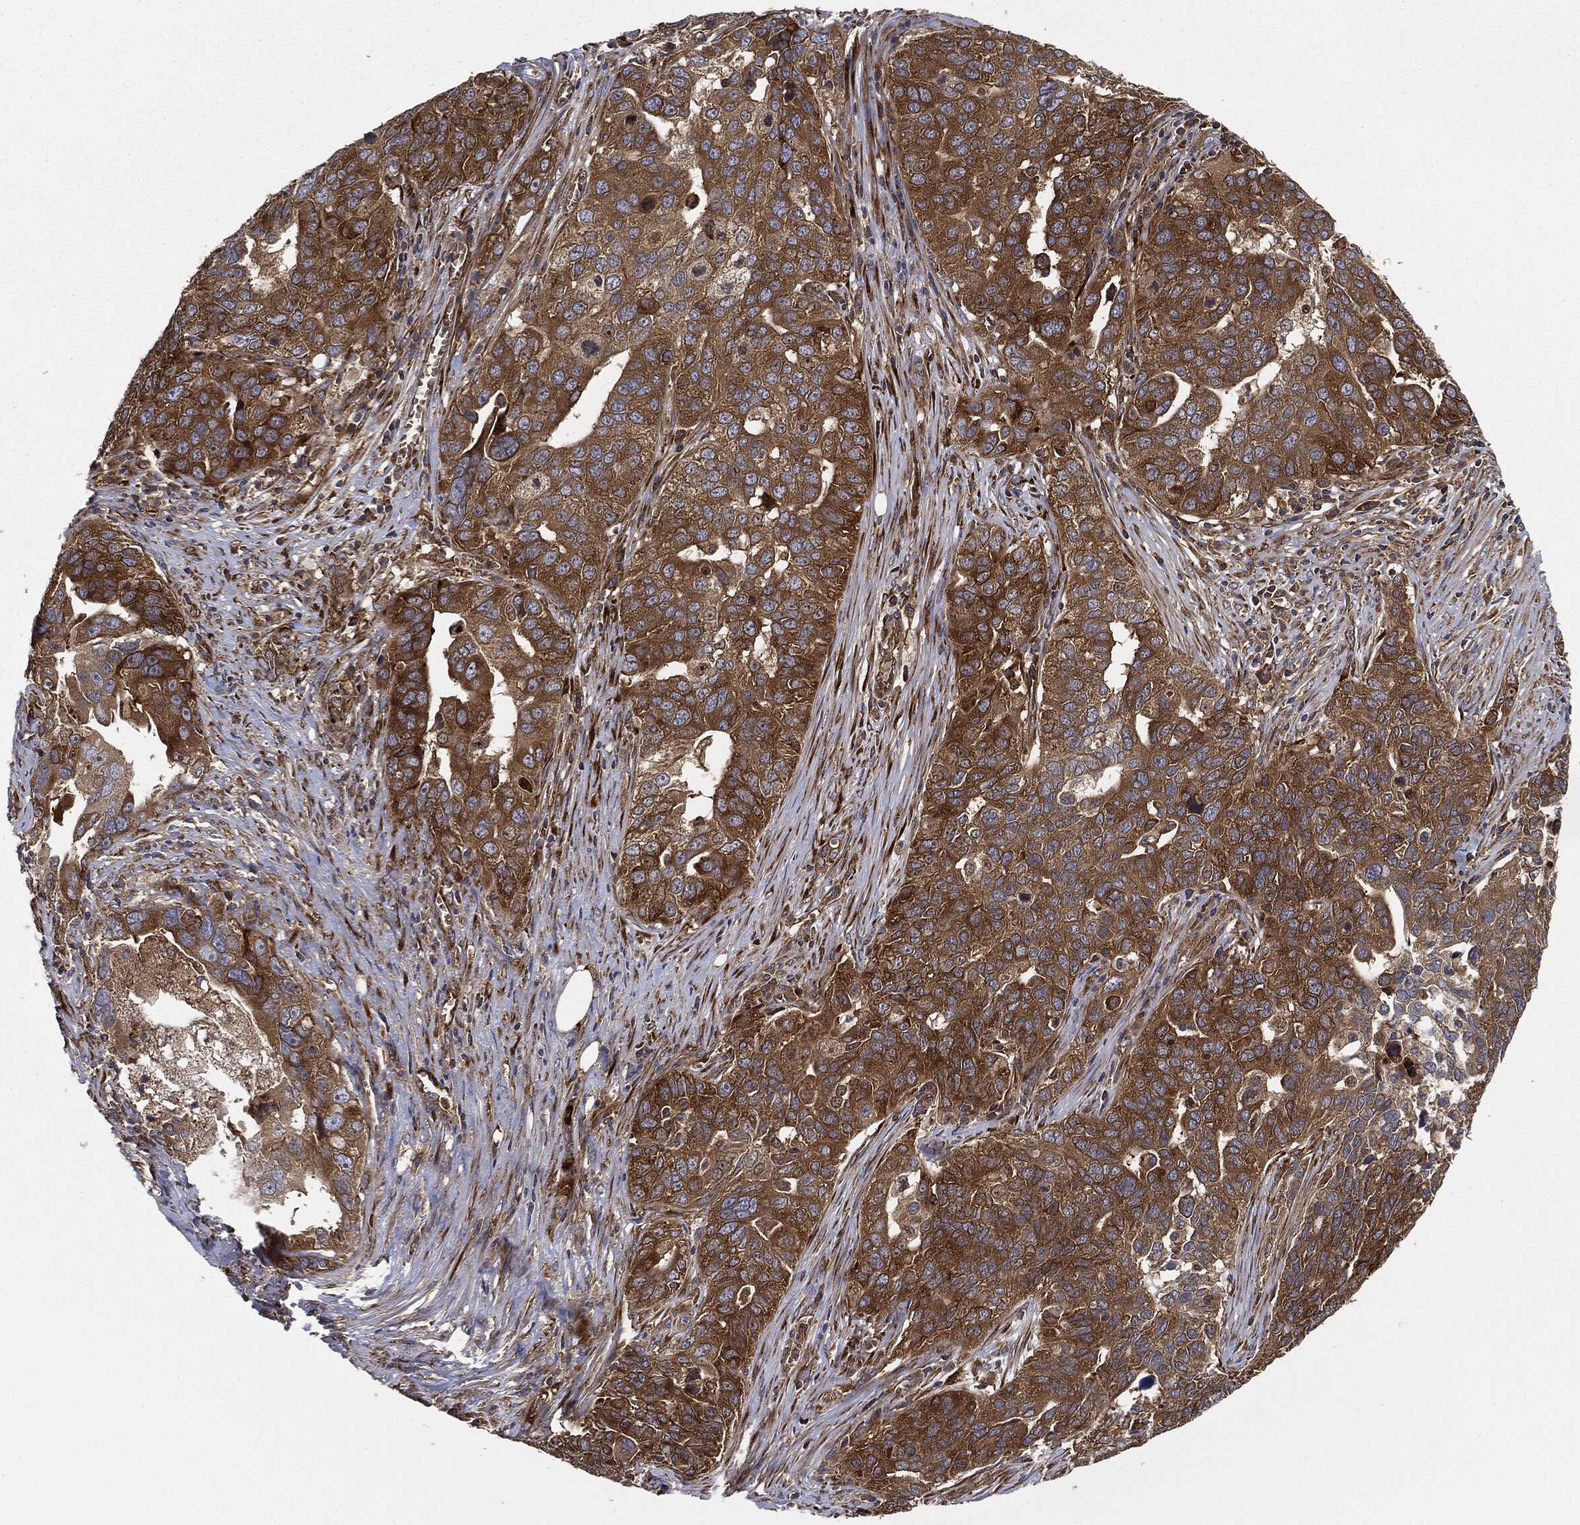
{"staining": {"intensity": "strong", "quantity": ">75%", "location": "cytoplasmic/membranous"}, "tissue": "ovarian cancer", "cell_type": "Tumor cells", "image_type": "cancer", "snomed": [{"axis": "morphology", "description": "Carcinoma, endometroid"}, {"axis": "topography", "description": "Soft tissue"}, {"axis": "topography", "description": "Ovary"}], "caption": "Tumor cells exhibit strong cytoplasmic/membranous positivity in about >75% of cells in ovarian cancer (endometroid carcinoma).", "gene": "EIF2AK2", "patient": {"sex": "female", "age": 52}}